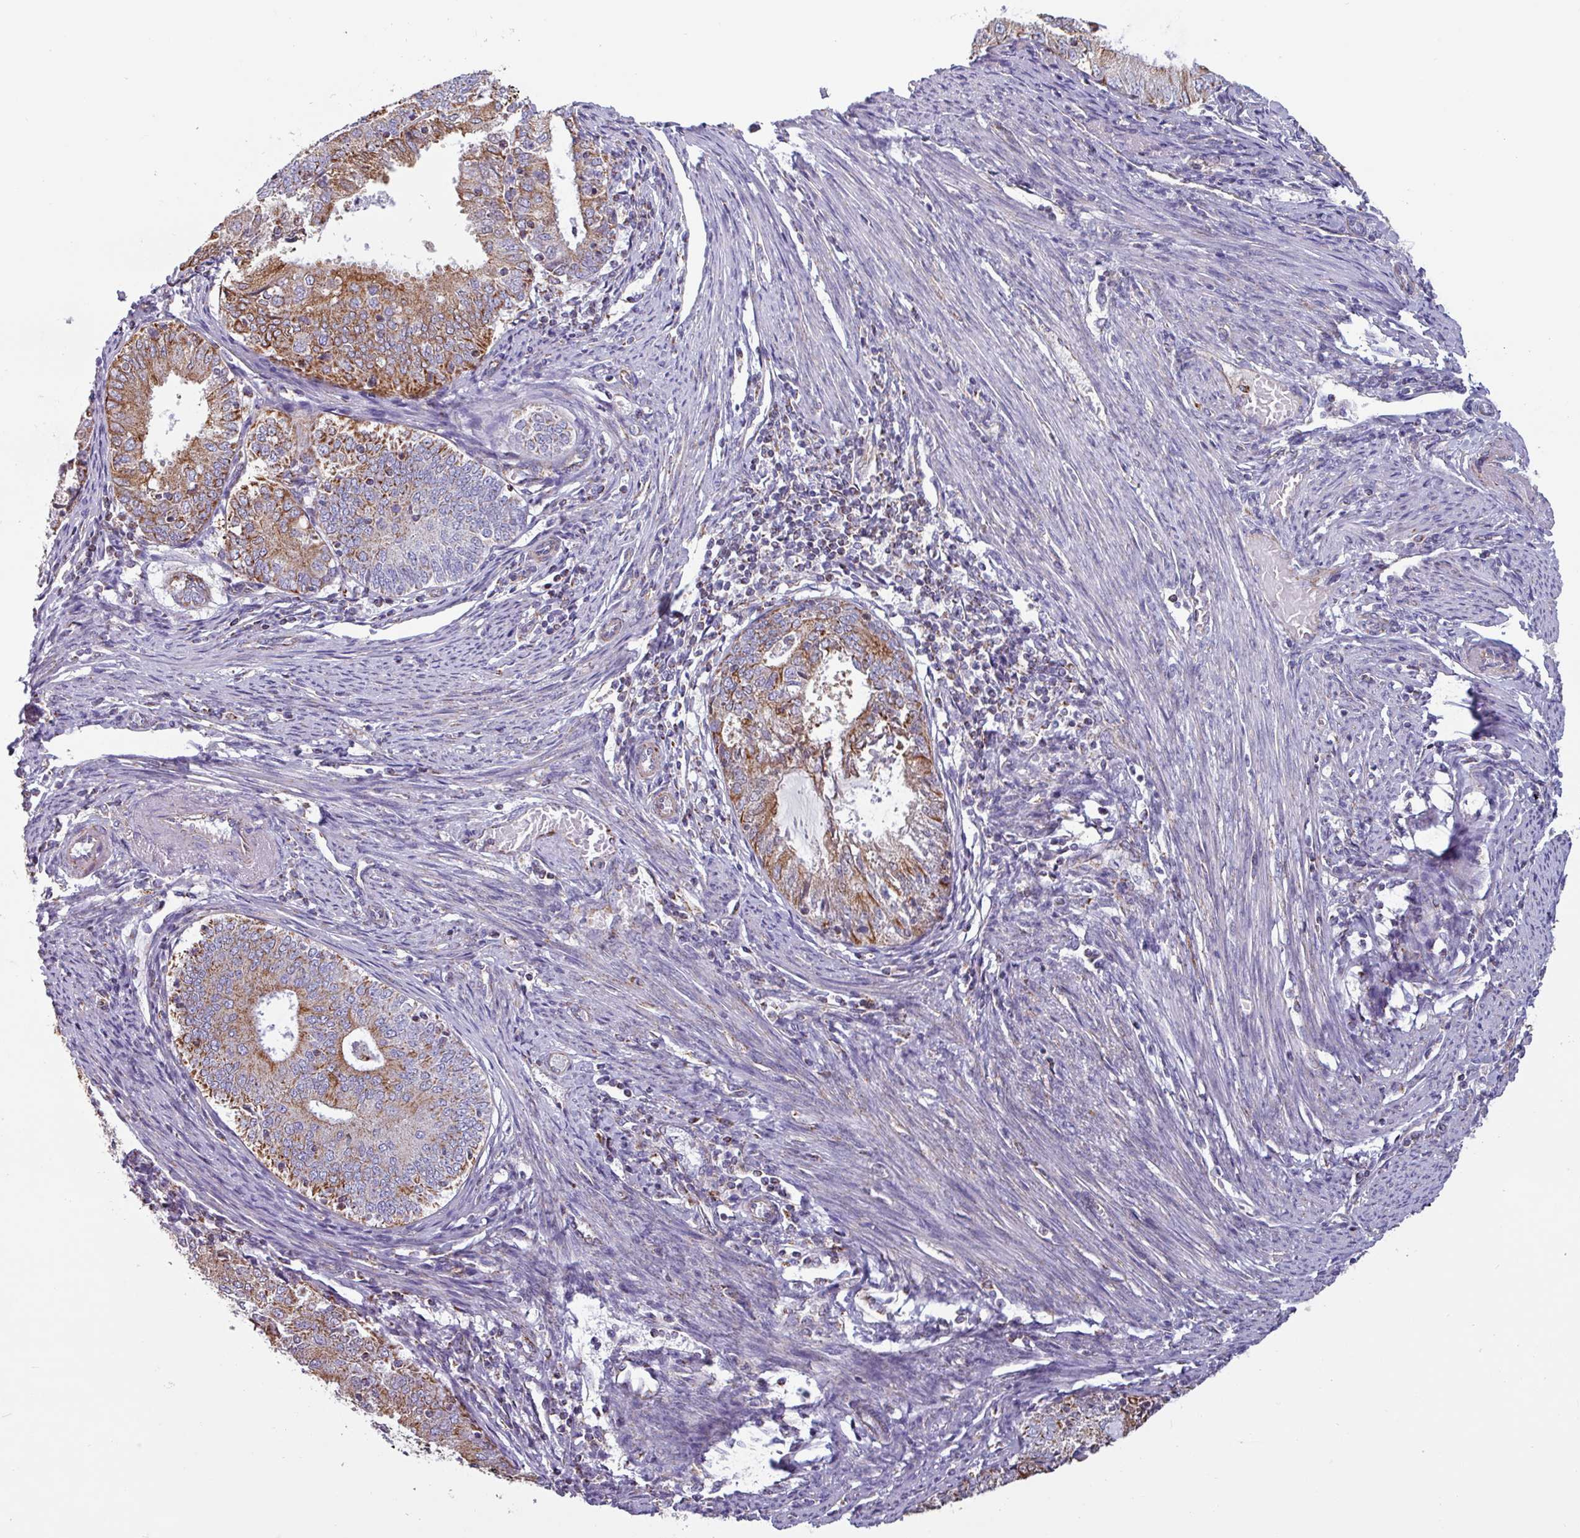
{"staining": {"intensity": "moderate", "quantity": ">75%", "location": "cytoplasmic/membranous"}, "tissue": "endometrial cancer", "cell_type": "Tumor cells", "image_type": "cancer", "snomed": [{"axis": "morphology", "description": "Adenocarcinoma, NOS"}, {"axis": "topography", "description": "Endometrium"}], "caption": "A medium amount of moderate cytoplasmic/membranous expression is identified in about >75% of tumor cells in endometrial cancer tissue.", "gene": "CAMK1", "patient": {"sex": "female", "age": 57}}